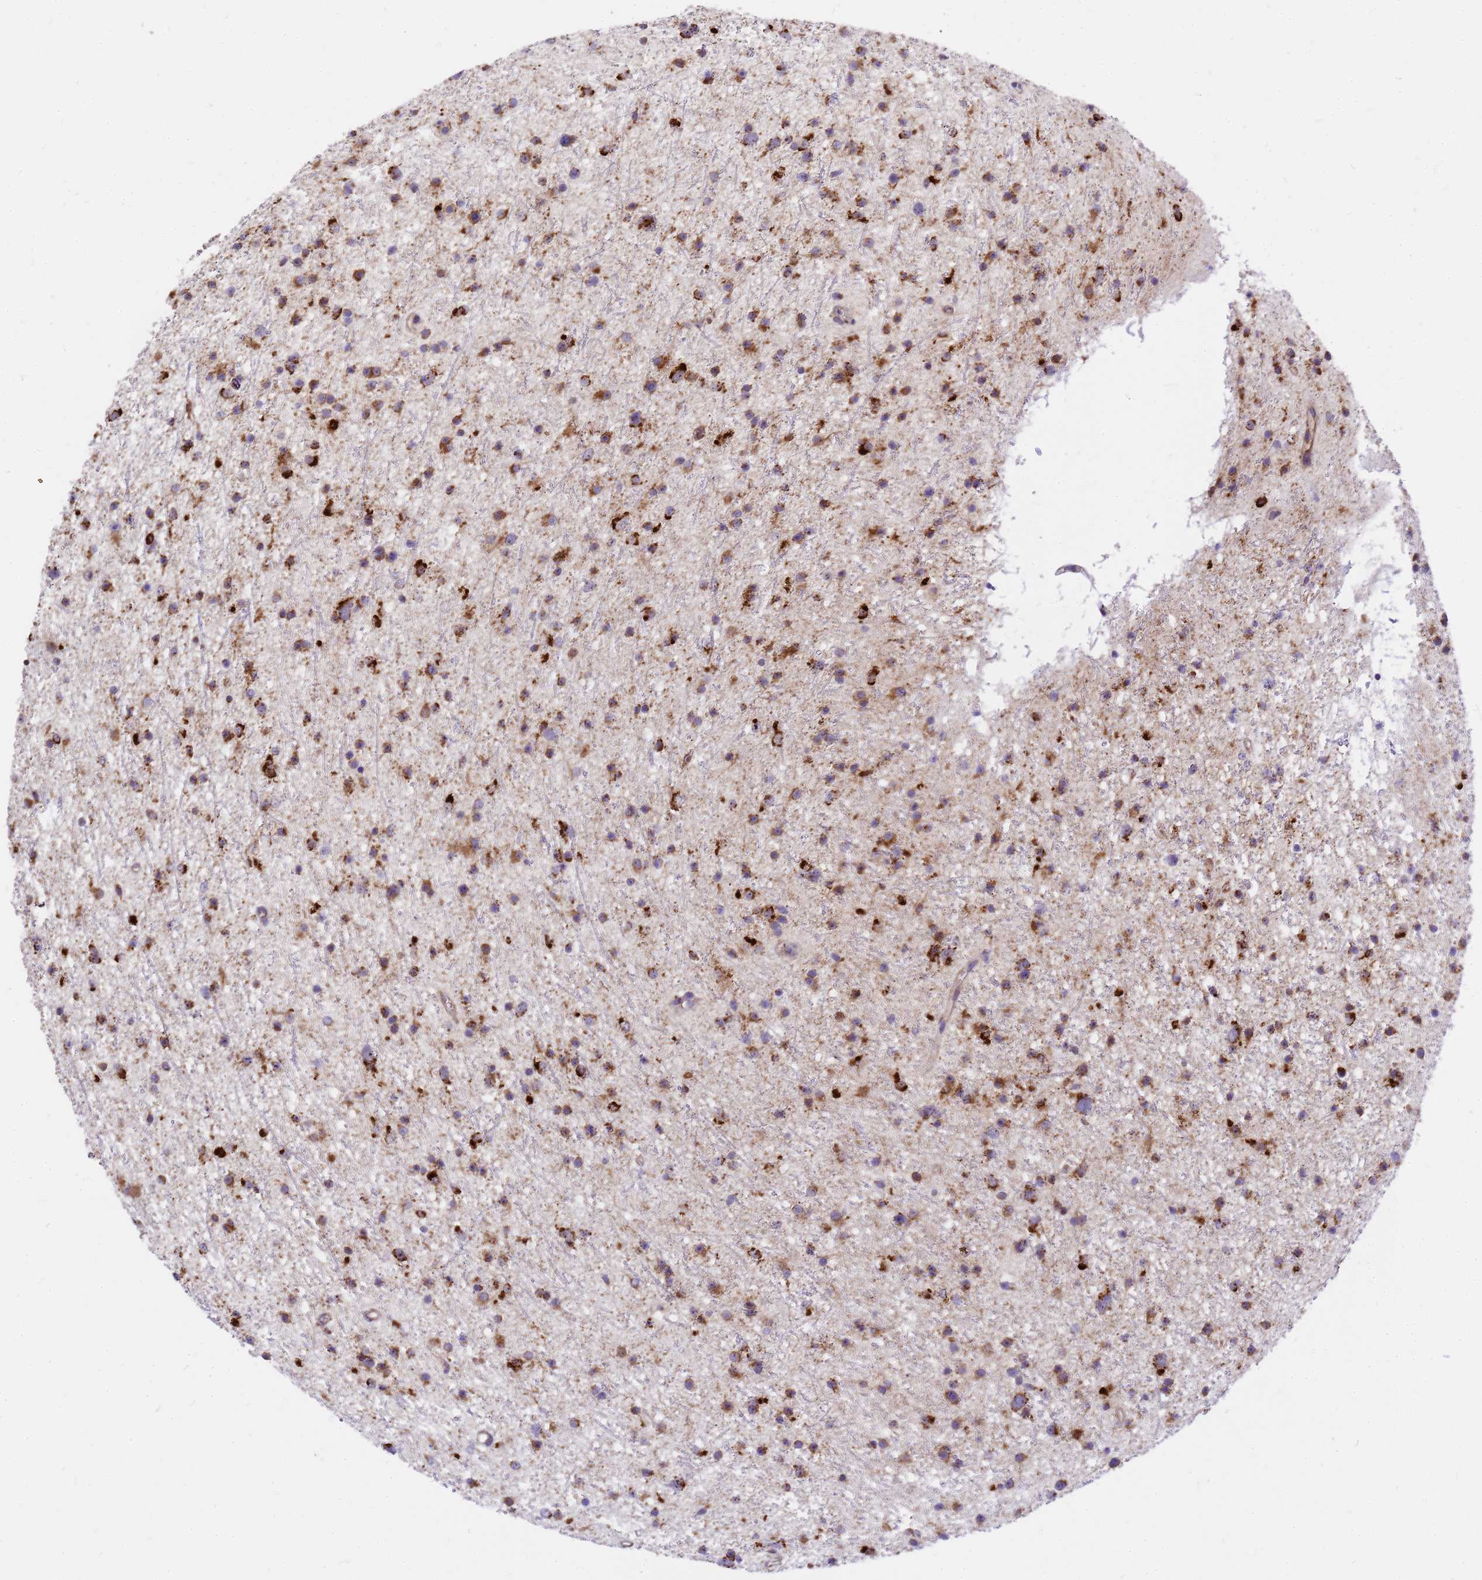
{"staining": {"intensity": "strong", "quantity": ">75%", "location": "cytoplasmic/membranous"}, "tissue": "glioma", "cell_type": "Tumor cells", "image_type": "cancer", "snomed": [{"axis": "morphology", "description": "Glioma, malignant, Low grade"}, {"axis": "topography", "description": "Cerebral cortex"}], "caption": "Protein analysis of glioma tissue demonstrates strong cytoplasmic/membranous staining in about >75% of tumor cells.", "gene": "MRPS26", "patient": {"sex": "female", "age": 39}}